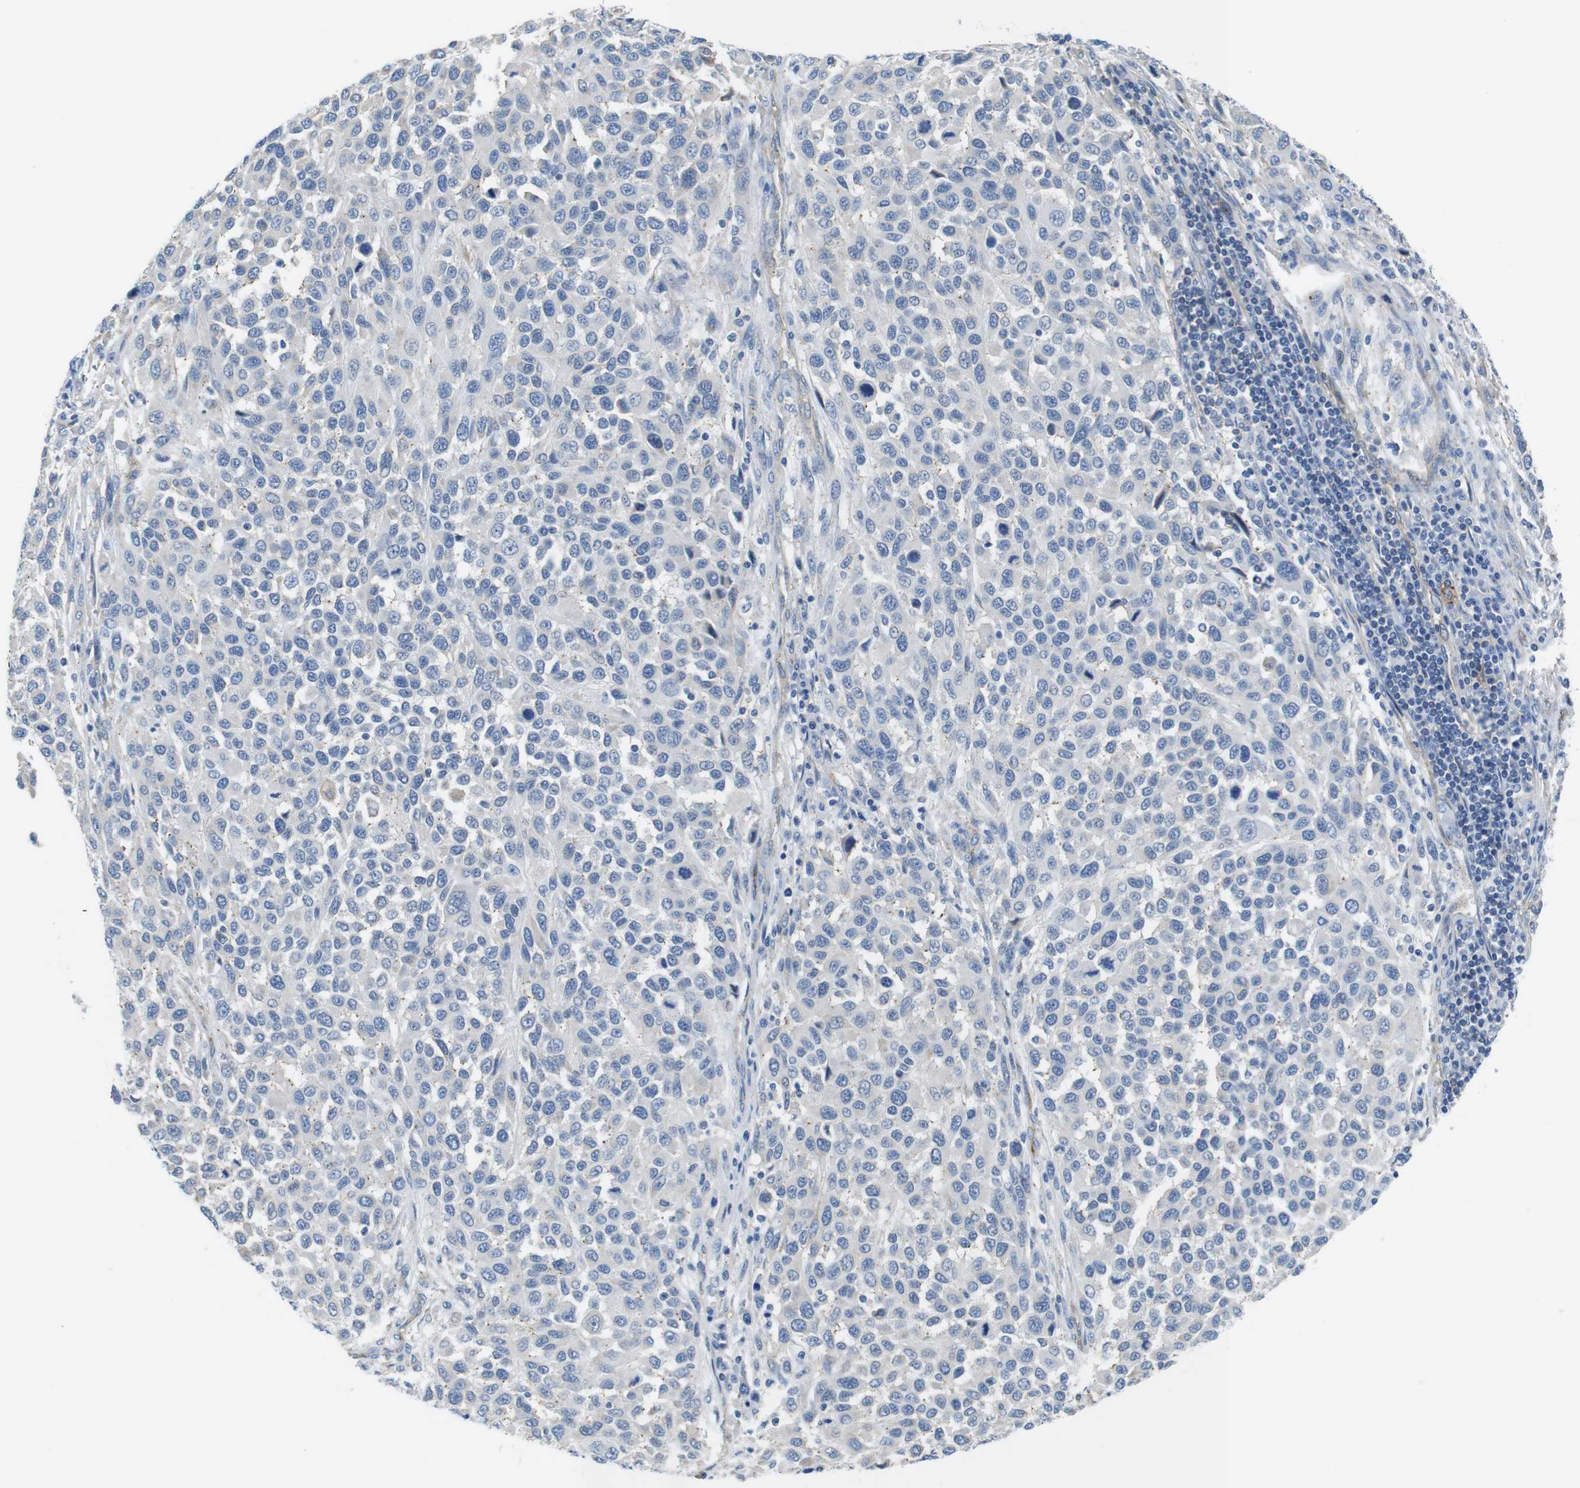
{"staining": {"intensity": "negative", "quantity": "none", "location": "none"}, "tissue": "melanoma", "cell_type": "Tumor cells", "image_type": "cancer", "snomed": [{"axis": "morphology", "description": "Malignant melanoma, Metastatic site"}, {"axis": "topography", "description": "Lymph node"}], "caption": "The histopathology image reveals no significant staining in tumor cells of melanoma.", "gene": "CDH8", "patient": {"sex": "male", "age": 61}}